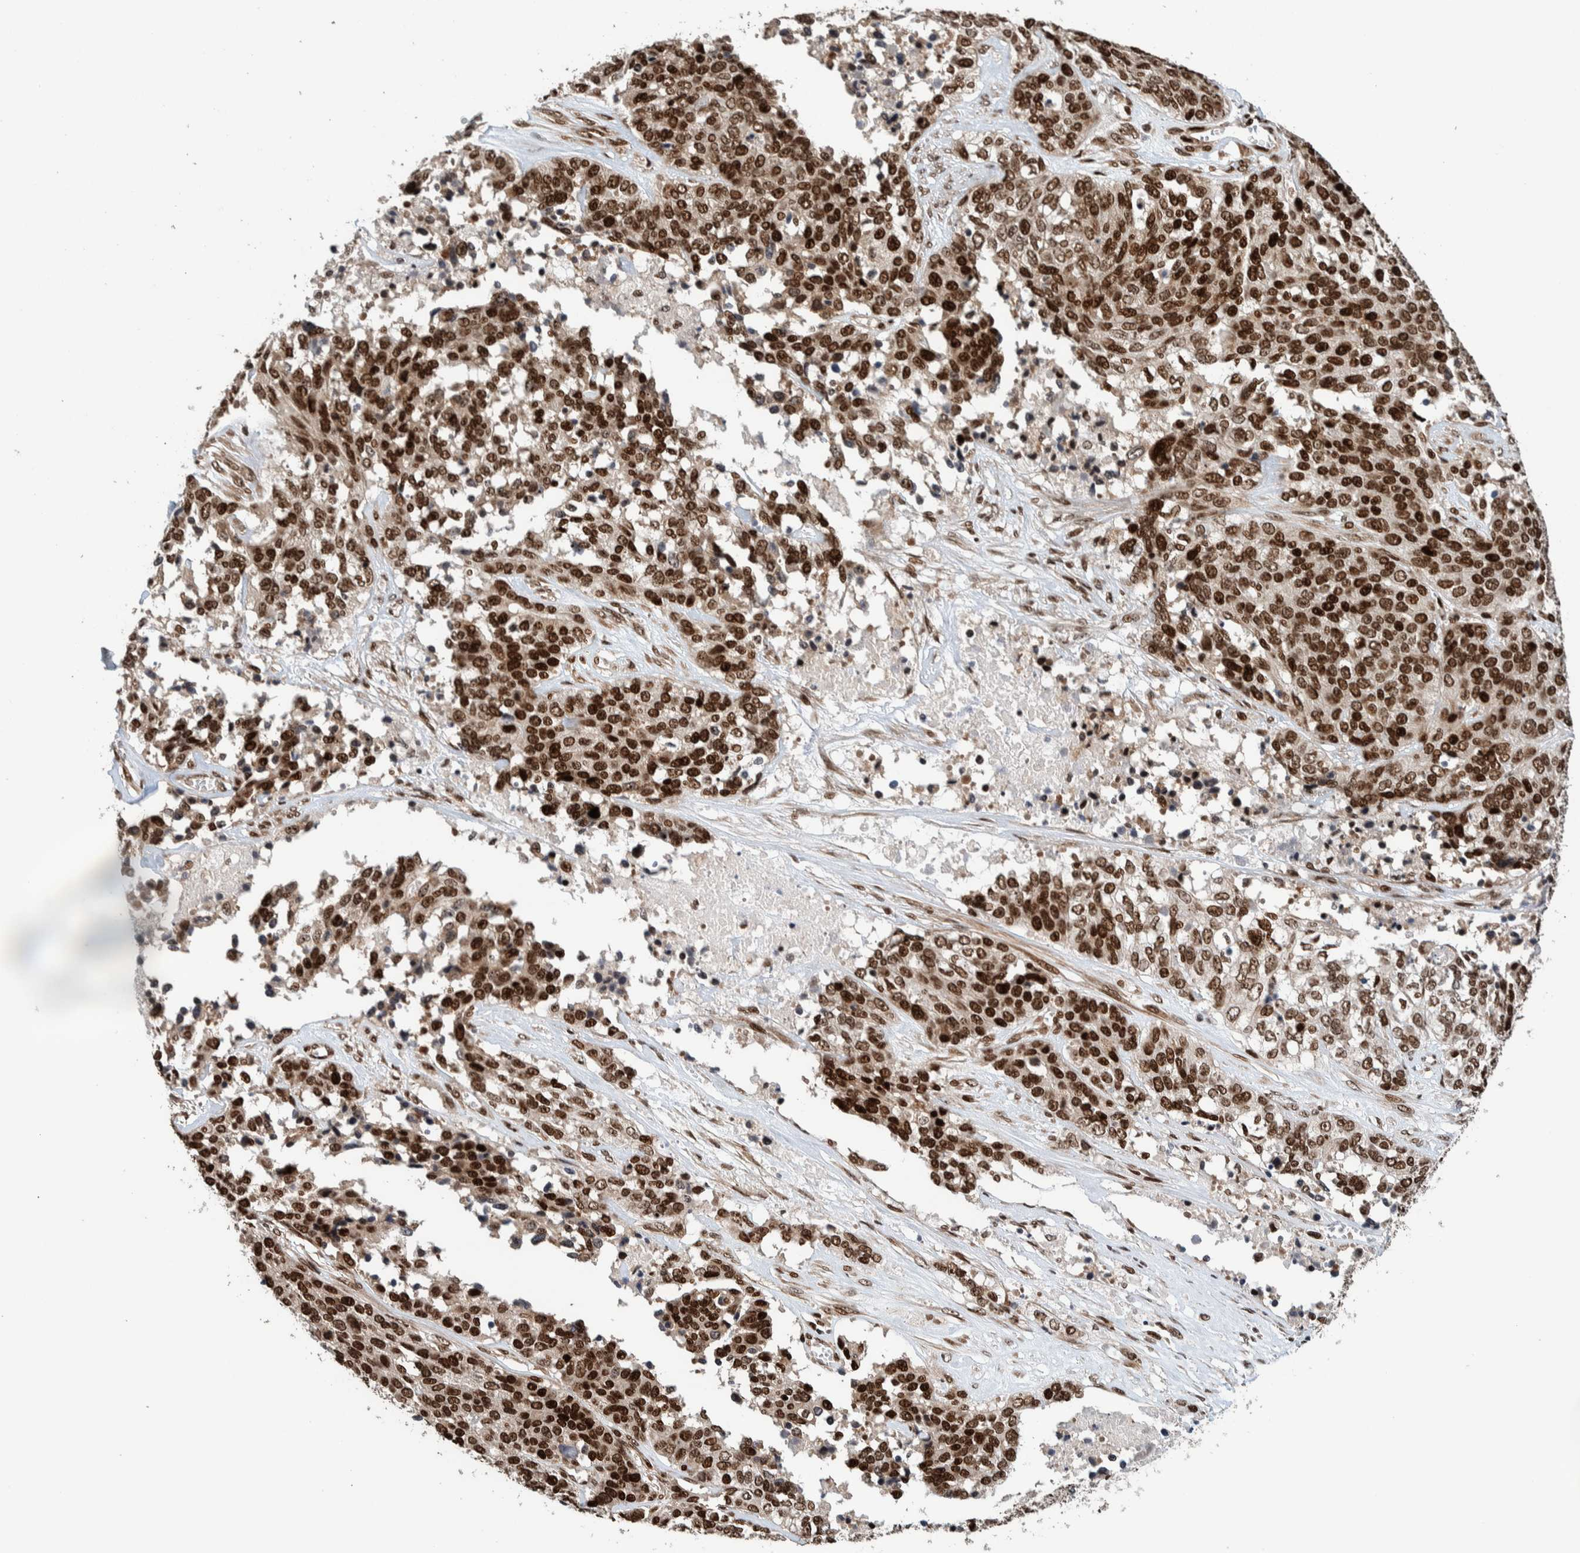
{"staining": {"intensity": "strong", "quantity": ">75%", "location": "nuclear"}, "tissue": "ovarian cancer", "cell_type": "Tumor cells", "image_type": "cancer", "snomed": [{"axis": "morphology", "description": "Cystadenocarcinoma, serous, NOS"}, {"axis": "topography", "description": "Ovary"}], "caption": "Human serous cystadenocarcinoma (ovarian) stained with a brown dye shows strong nuclear positive expression in about >75% of tumor cells.", "gene": "CHD4", "patient": {"sex": "female", "age": 44}}